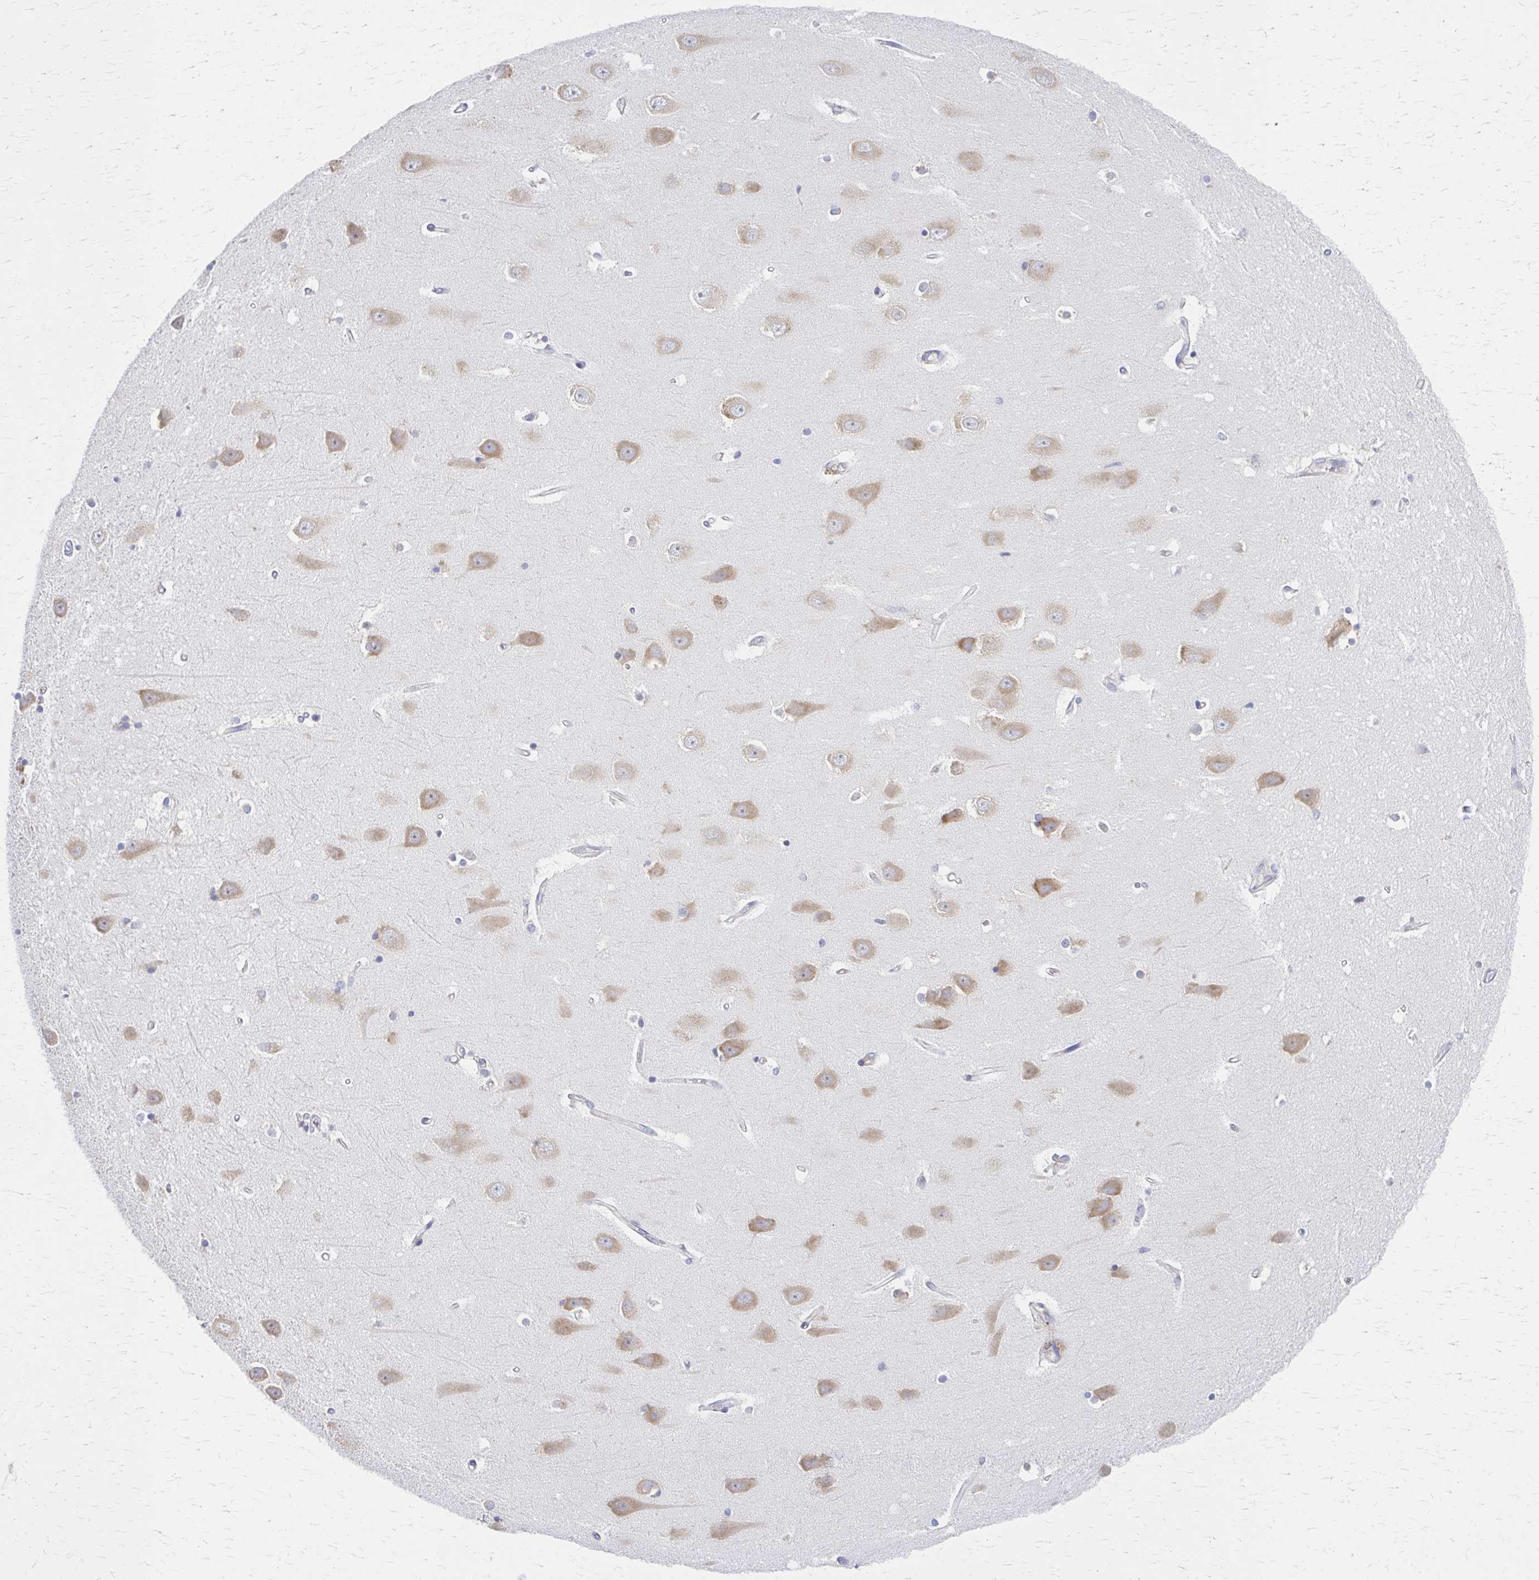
{"staining": {"intensity": "negative", "quantity": "none", "location": "none"}, "tissue": "hippocampus", "cell_type": "Glial cells", "image_type": "normal", "snomed": [{"axis": "morphology", "description": "Normal tissue, NOS"}, {"axis": "topography", "description": "Hippocampus"}], "caption": "This micrograph is of normal hippocampus stained with immunohistochemistry (IHC) to label a protein in brown with the nuclei are counter-stained blue. There is no expression in glial cells.", "gene": "RPL27A", "patient": {"sex": "male", "age": 63}}